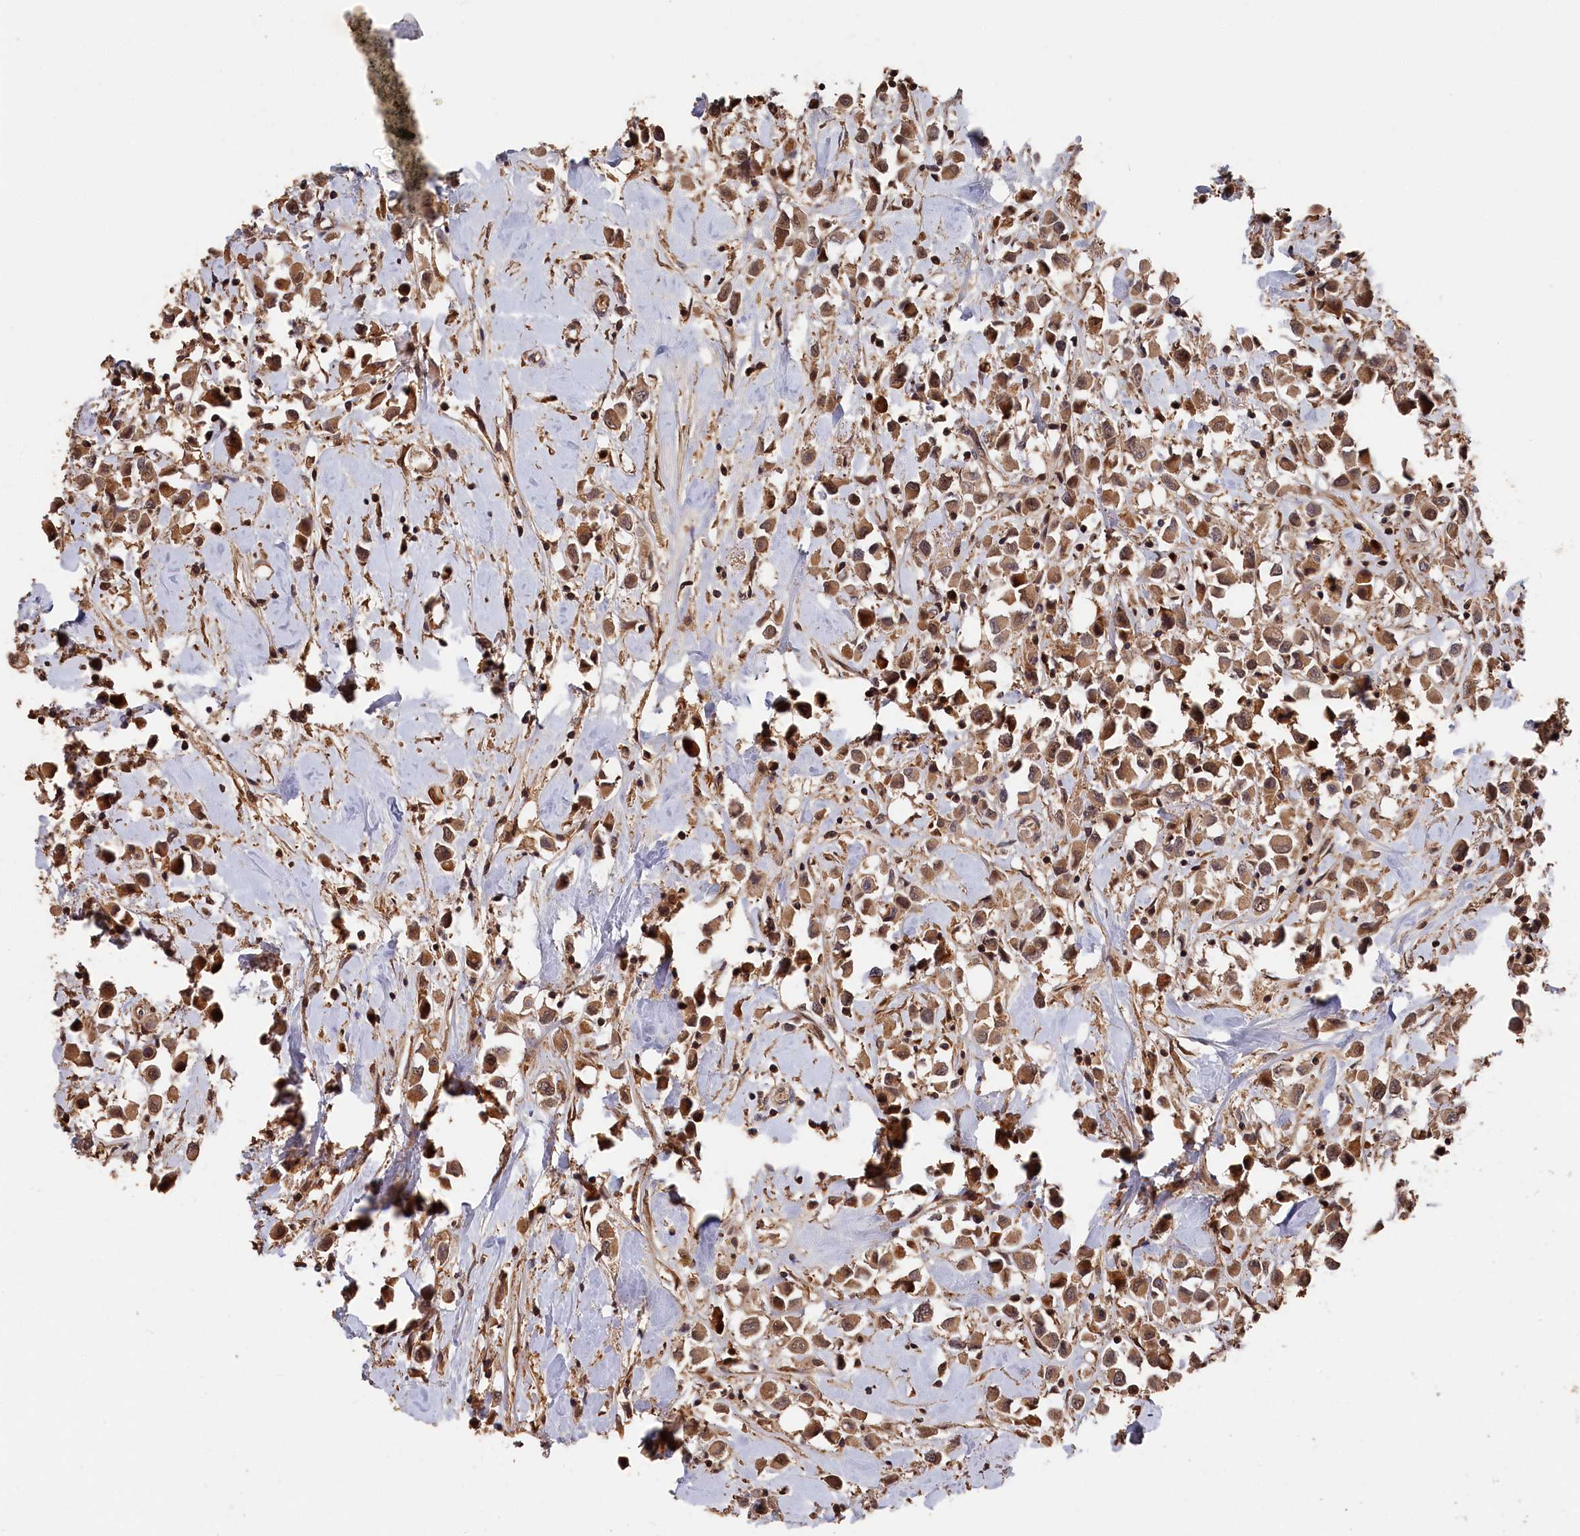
{"staining": {"intensity": "moderate", "quantity": ">75%", "location": "cytoplasmic/membranous"}, "tissue": "breast cancer", "cell_type": "Tumor cells", "image_type": "cancer", "snomed": [{"axis": "morphology", "description": "Duct carcinoma"}, {"axis": "topography", "description": "Breast"}], "caption": "This is an image of immunohistochemistry (IHC) staining of breast invasive ductal carcinoma, which shows moderate expression in the cytoplasmic/membranous of tumor cells.", "gene": "RMI2", "patient": {"sex": "female", "age": 61}}